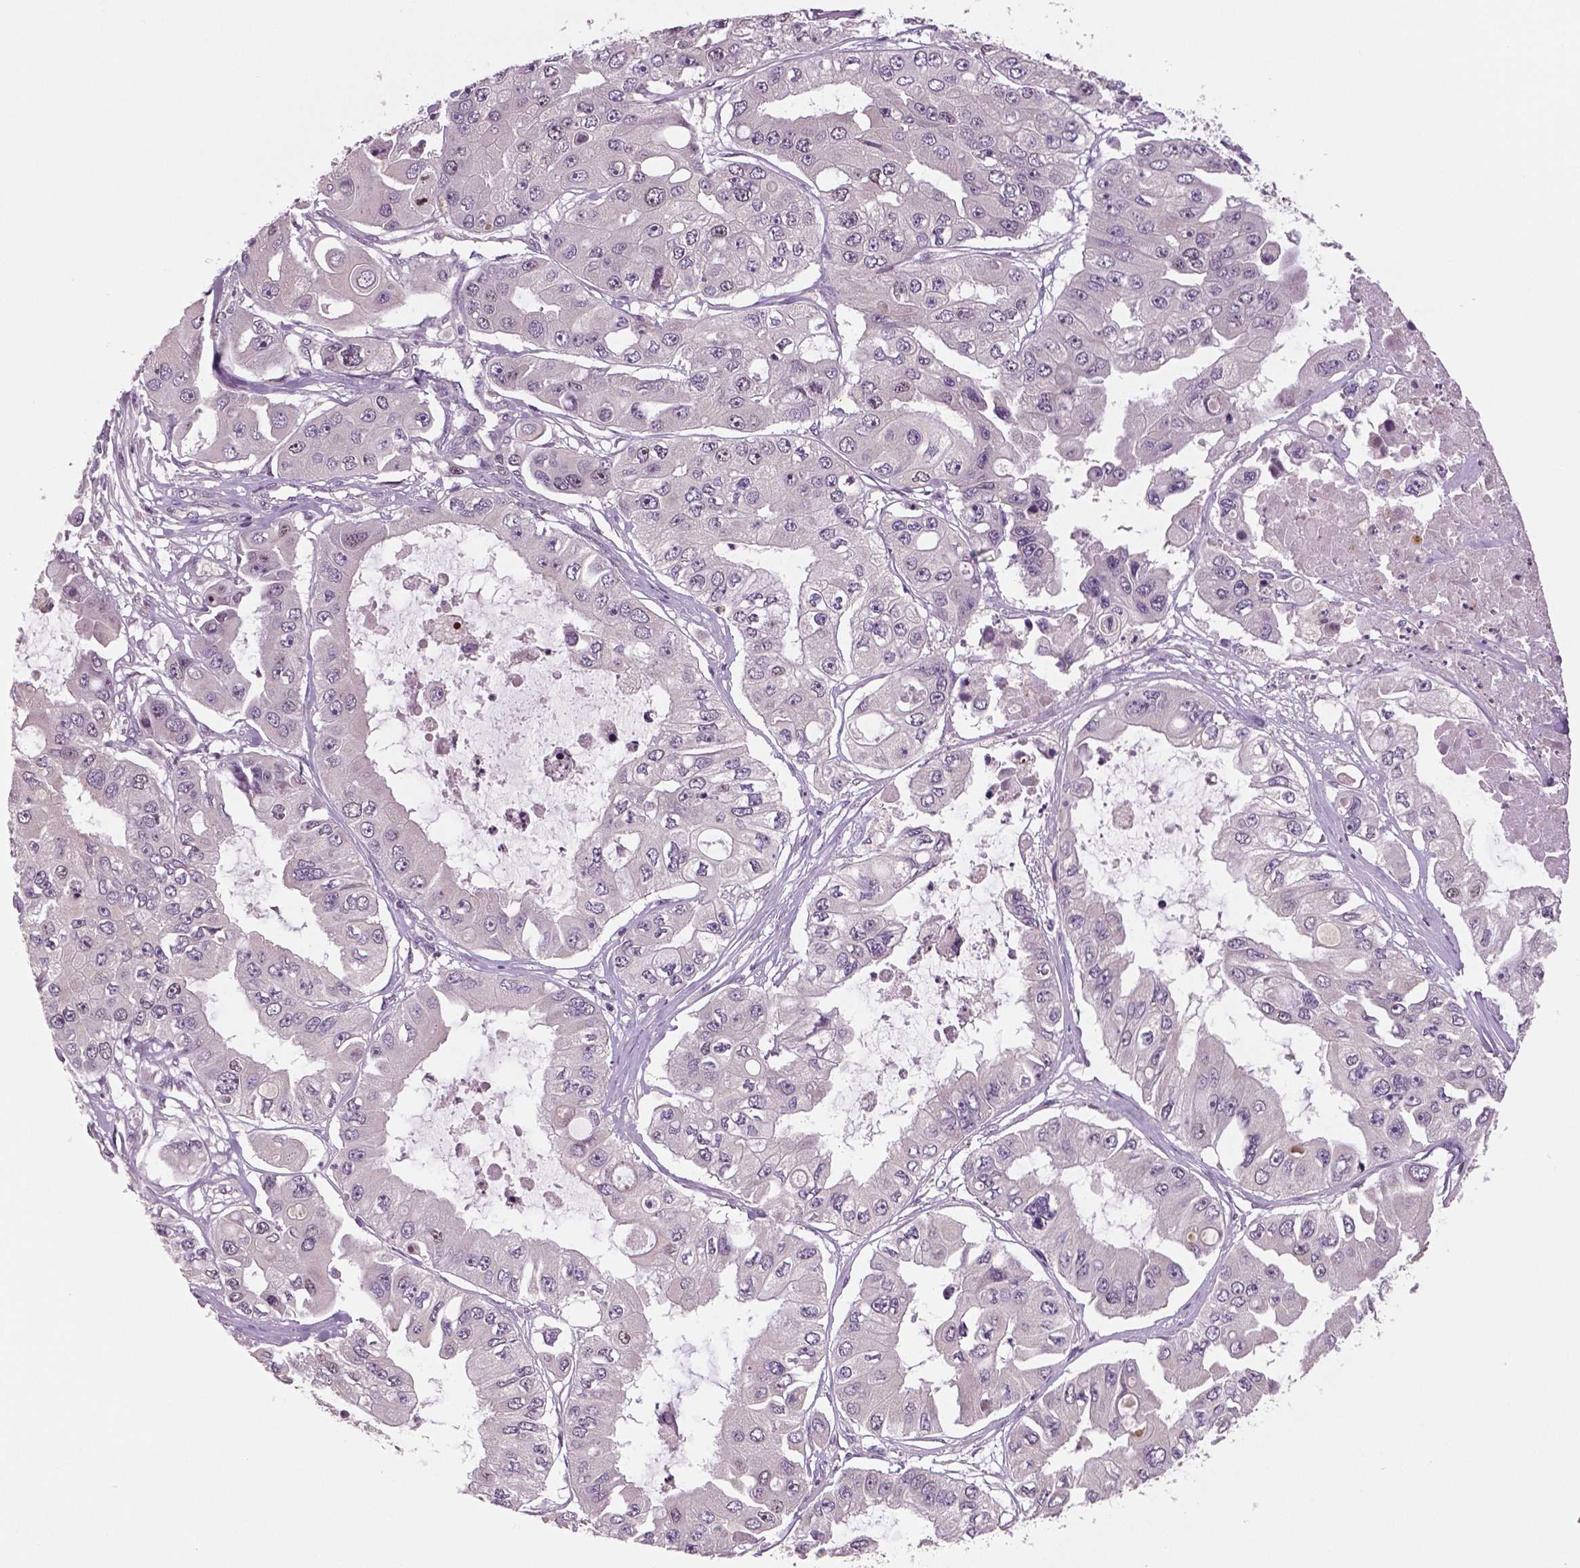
{"staining": {"intensity": "negative", "quantity": "none", "location": "none"}, "tissue": "ovarian cancer", "cell_type": "Tumor cells", "image_type": "cancer", "snomed": [{"axis": "morphology", "description": "Cystadenocarcinoma, serous, NOS"}, {"axis": "topography", "description": "Ovary"}], "caption": "A high-resolution micrograph shows IHC staining of serous cystadenocarcinoma (ovarian), which reveals no significant expression in tumor cells.", "gene": "MKI67", "patient": {"sex": "female", "age": 56}}